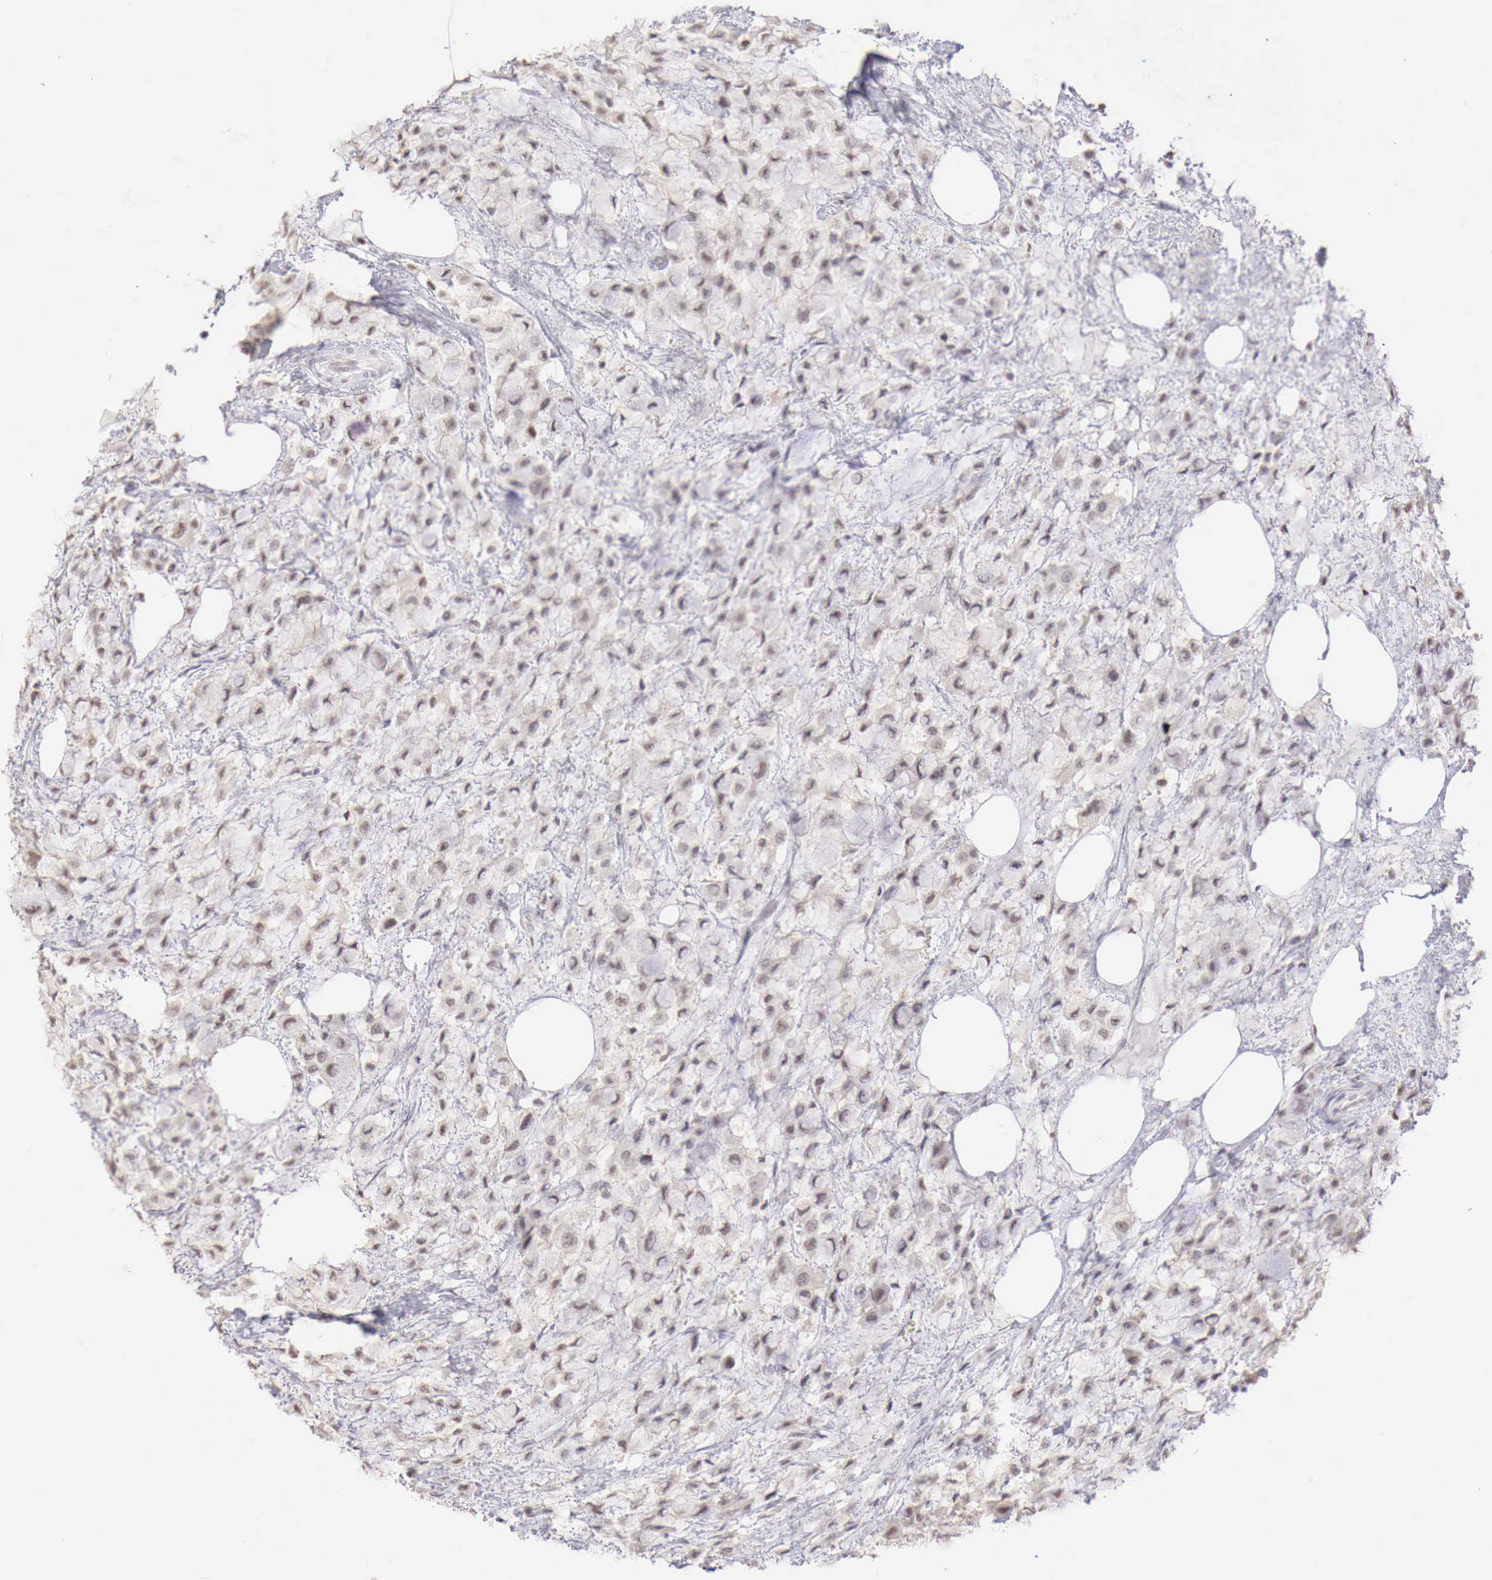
{"staining": {"intensity": "moderate", "quantity": "25%-75%", "location": "cytoplasmic/membranous,nuclear"}, "tissue": "breast cancer", "cell_type": "Tumor cells", "image_type": "cancer", "snomed": [{"axis": "morphology", "description": "Lobular carcinoma"}, {"axis": "topography", "description": "Breast"}], "caption": "This is an image of immunohistochemistry staining of breast lobular carcinoma, which shows moderate staining in the cytoplasmic/membranous and nuclear of tumor cells.", "gene": "UBA1", "patient": {"sex": "female", "age": 85}}